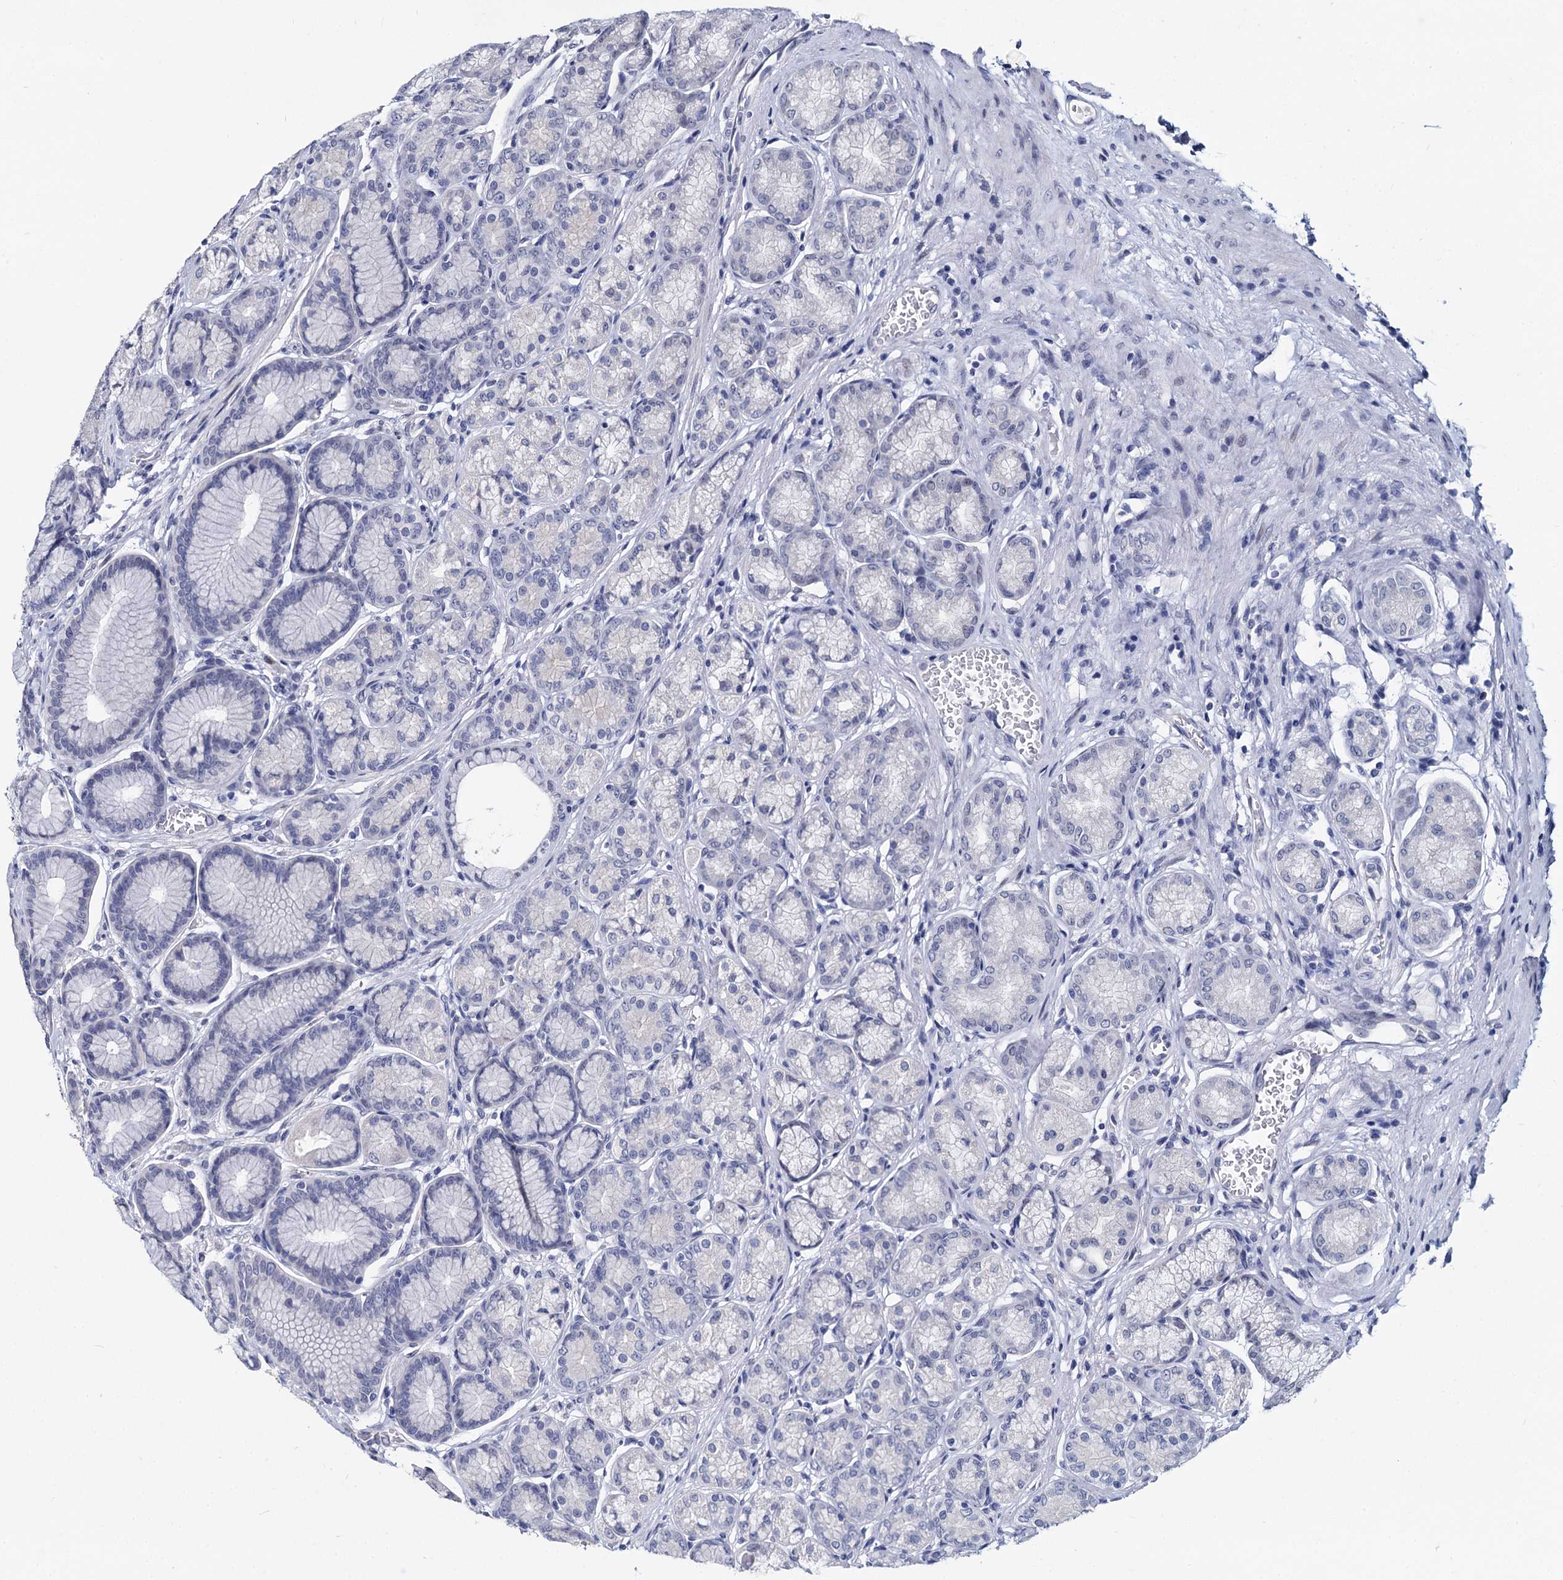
{"staining": {"intensity": "negative", "quantity": "none", "location": "none"}, "tissue": "stomach", "cell_type": "Glandular cells", "image_type": "normal", "snomed": [{"axis": "morphology", "description": "Normal tissue, NOS"}, {"axis": "morphology", "description": "Adenocarcinoma, NOS"}, {"axis": "morphology", "description": "Adenocarcinoma, High grade"}, {"axis": "topography", "description": "Stomach, upper"}, {"axis": "topography", "description": "Stomach"}], "caption": "A high-resolution micrograph shows immunohistochemistry (IHC) staining of normal stomach, which demonstrates no significant positivity in glandular cells.", "gene": "MAGEA4", "patient": {"sex": "female", "age": 65}}